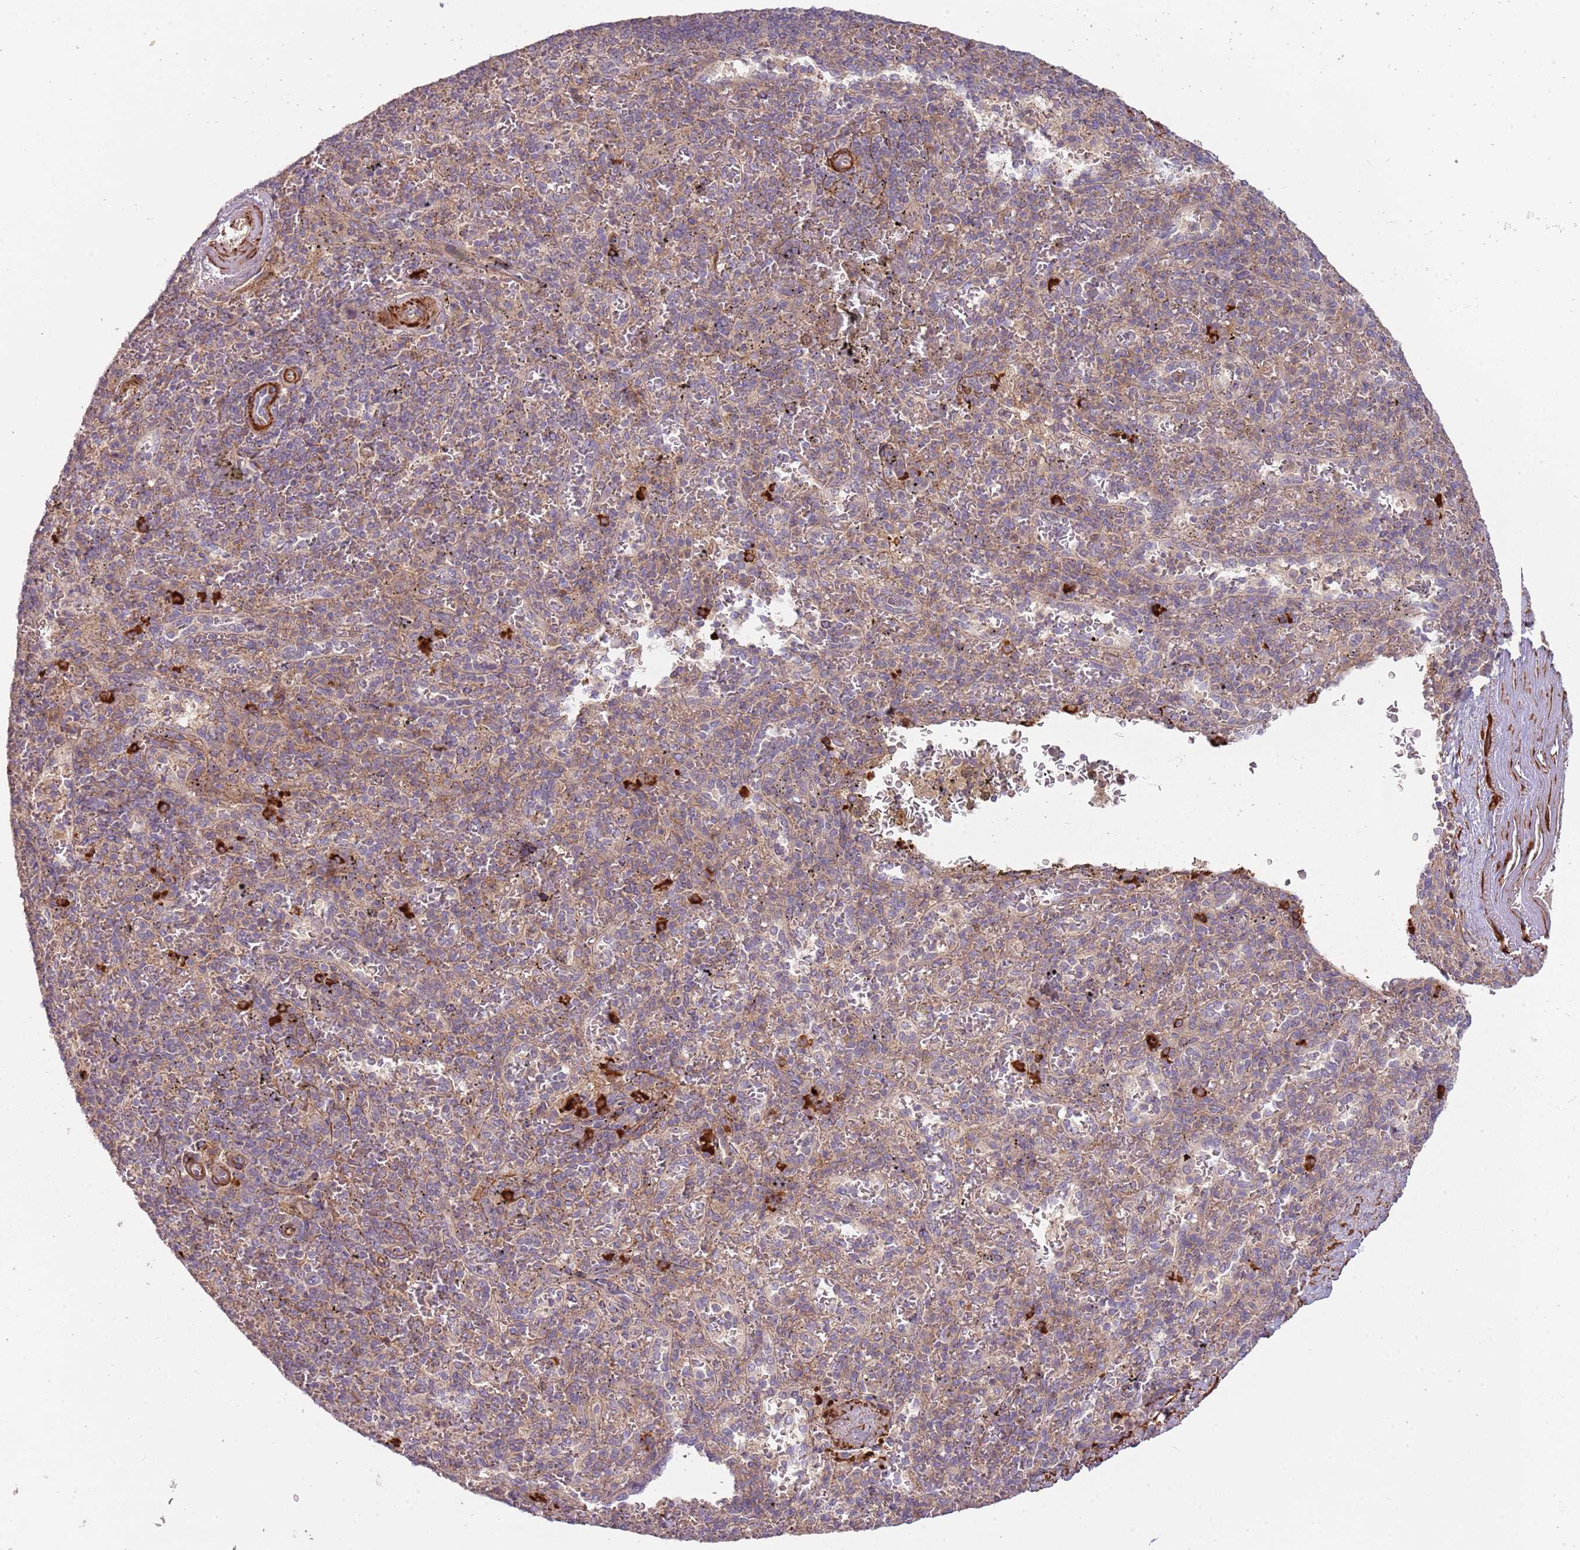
{"staining": {"intensity": "weak", "quantity": "<25%", "location": "cytoplasmic/membranous"}, "tissue": "spleen", "cell_type": "Cells in red pulp", "image_type": "normal", "snomed": [{"axis": "morphology", "description": "Normal tissue, NOS"}, {"axis": "topography", "description": "Spleen"}], "caption": "The photomicrograph displays no staining of cells in red pulp in unremarkable spleen. The staining is performed using DAB brown chromogen with nuclei counter-stained in using hematoxylin.", "gene": "RNF128", "patient": {"sex": "male", "age": 82}}